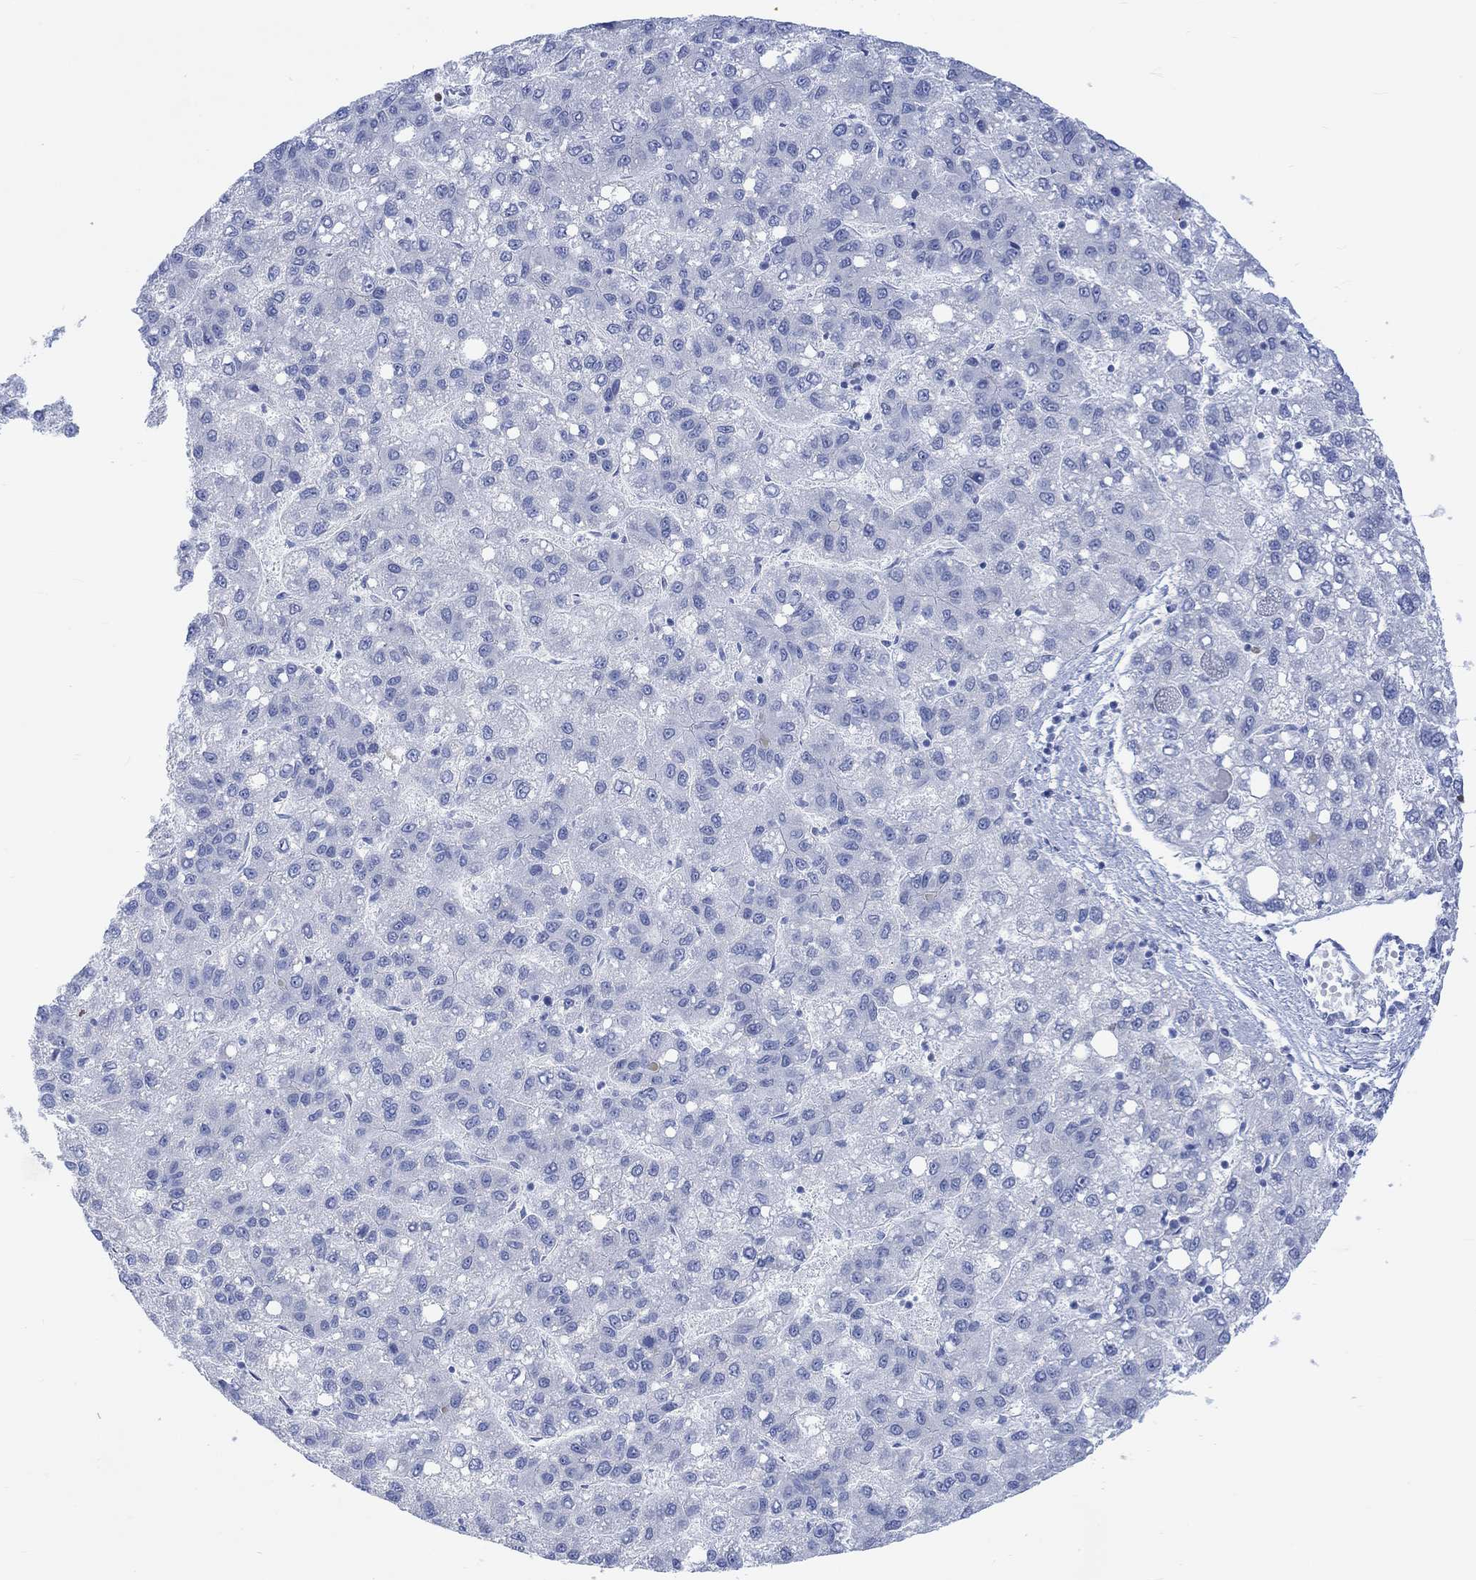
{"staining": {"intensity": "negative", "quantity": "none", "location": "none"}, "tissue": "liver cancer", "cell_type": "Tumor cells", "image_type": "cancer", "snomed": [{"axis": "morphology", "description": "Carcinoma, Hepatocellular, NOS"}, {"axis": "topography", "description": "Liver"}], "caption": "Immunohistochemistry (IHC) of liver cancer (hepatocellular carcinoma) exhibits no staining in tumor cells.", "gene": "CALCA", "patient": {"sex": "female", "age": 82}}